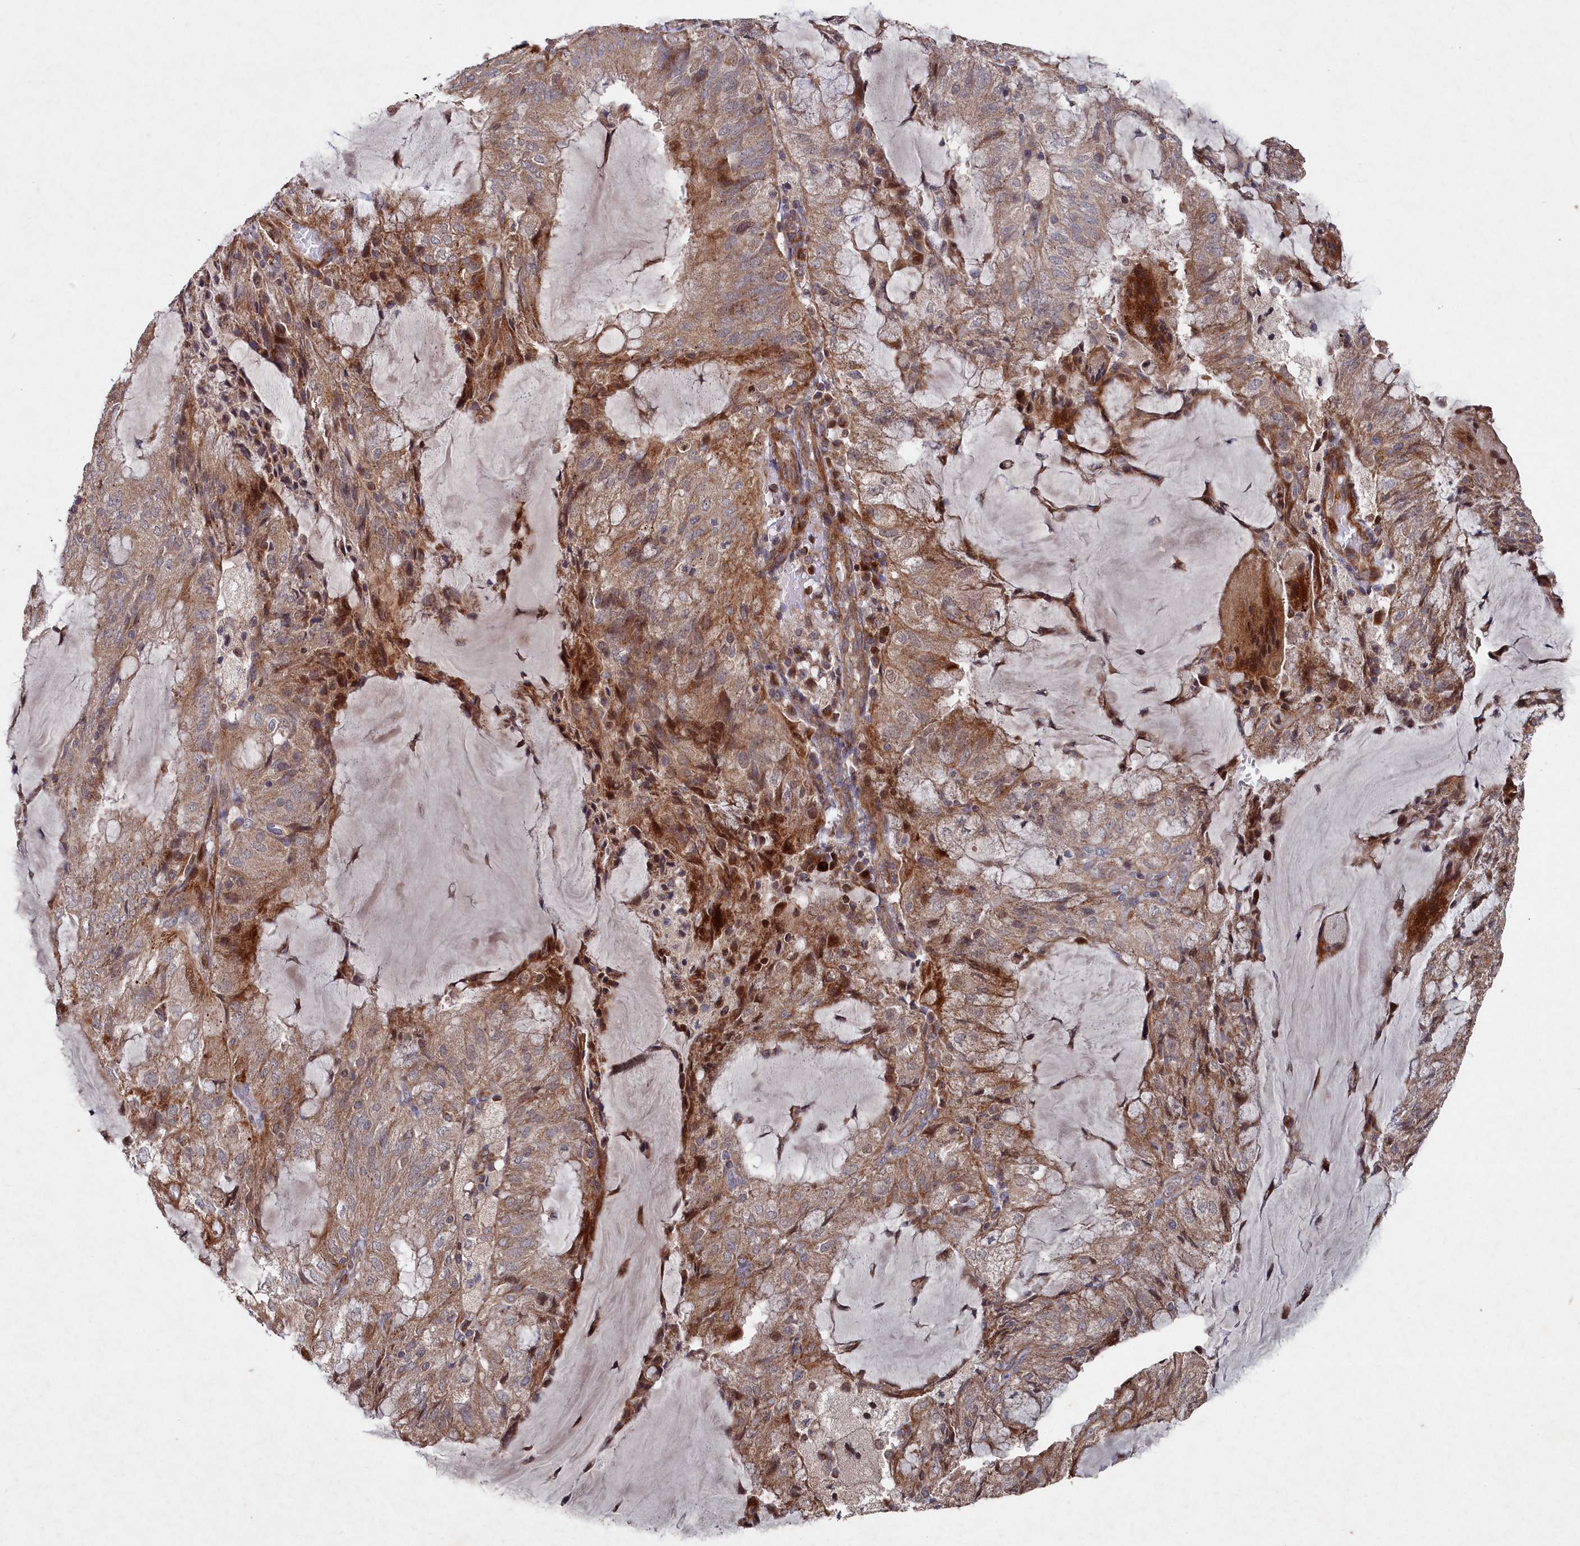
{"staining": {"intensity": "moderate", "quantity": ">75%", "location": "cytoplasmic/membranous"}, "tissue": "endometrial cancer", "cell_type": "Tumor cells", "image_type": "cancer", "snomed": [{"axis": "morphology", "description": "Adenocarcinoma, NOS"}, {"axis": "topography", "description": "Endometrium"}], "caption": "Adenocarcinoma (endometrial) was stained to show a protein in brown. There is medium levels of moderate cytoplasmic/membranous staining in about >75% of tumor cells. (brown staining indicates protein expression, while blue staining denotes nuclei).", "gene": "SUPV3L1", "patient": {"sex": "female", "age": 81}}